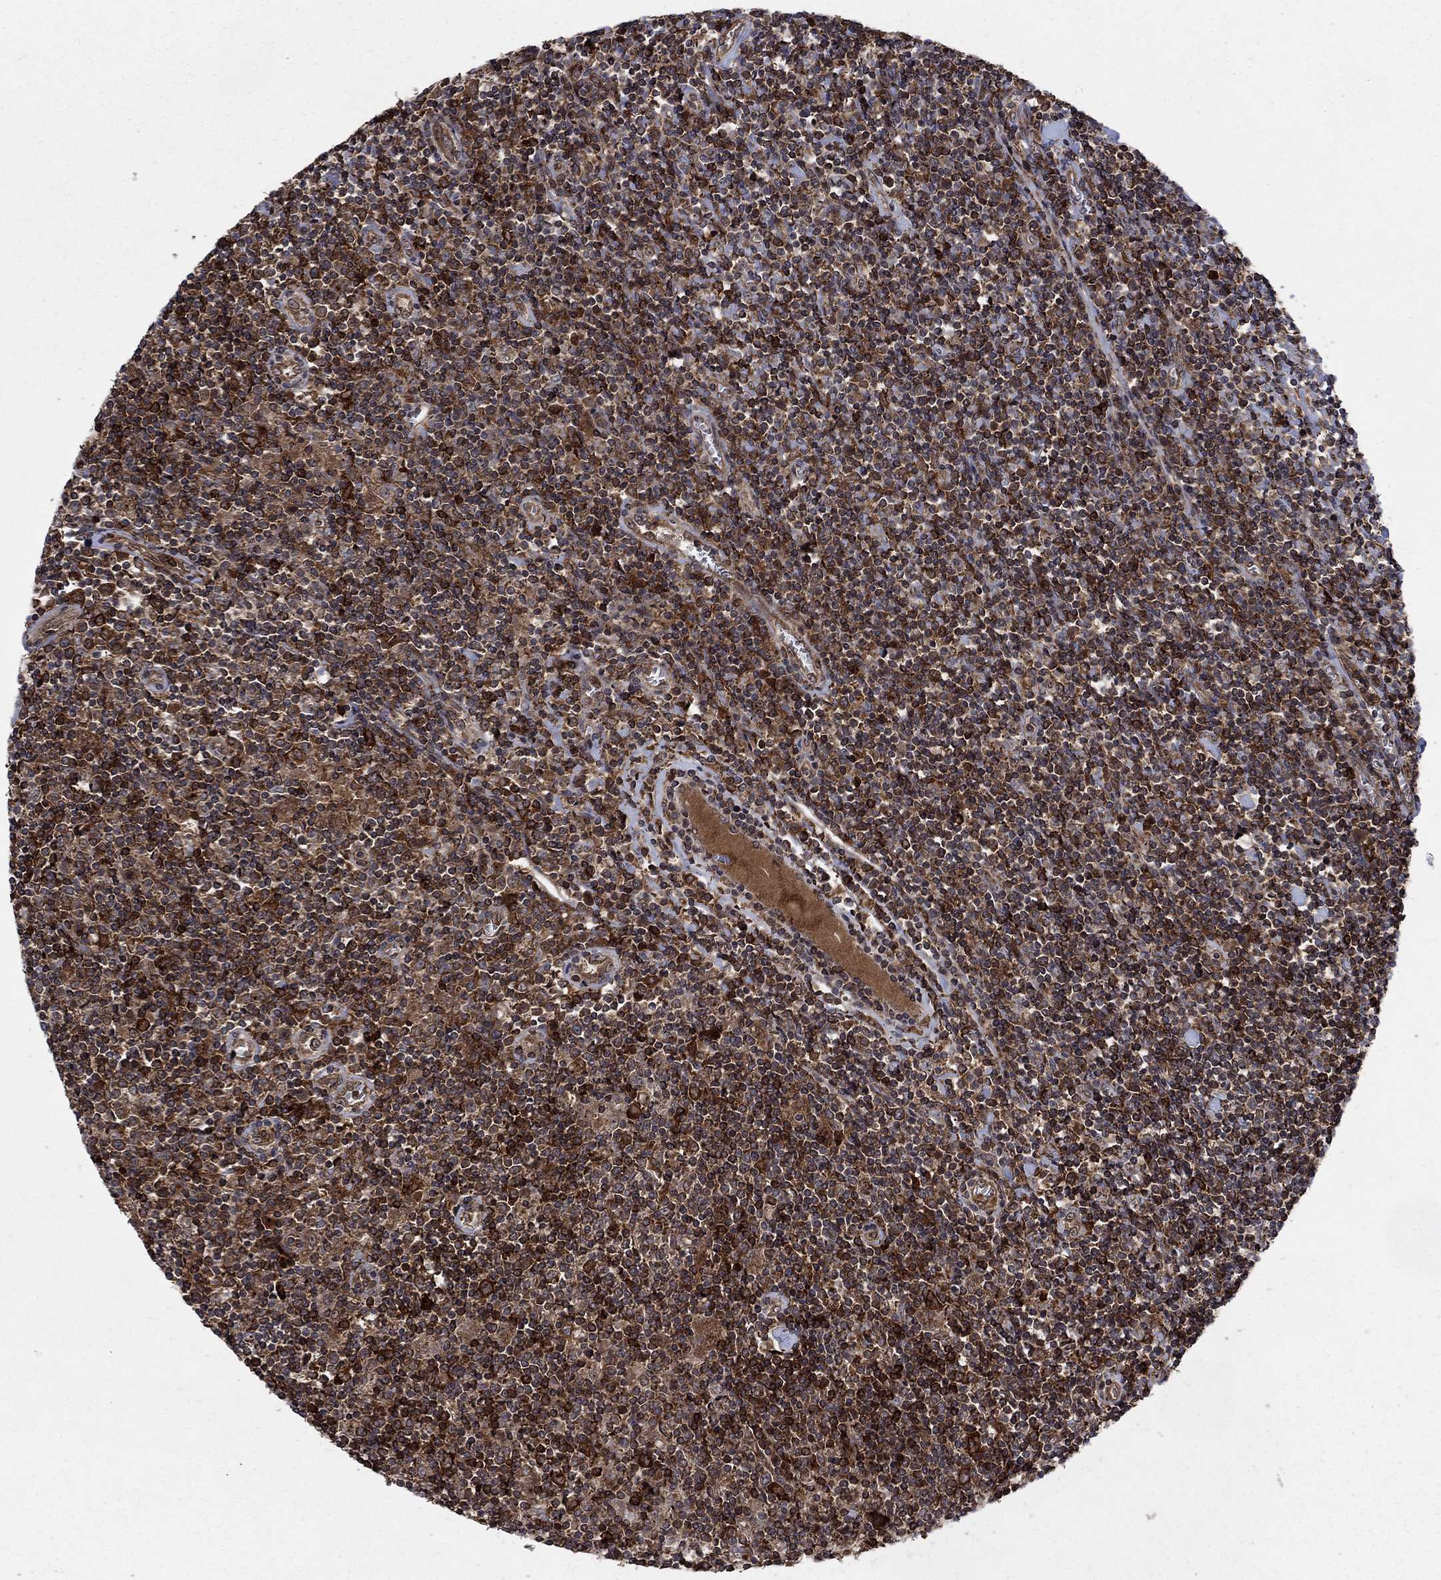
{"staining": {"intensity": "moderate", "quantity": ">75%", "location": "cytoplasmic/membranous"}, "tissue": "lymphoma", "cell_type": "Tumor cells", "image_type": "cancer", "snomed": [{"axis": "morphology", "description": "Hodgkin's disease, NOS"}, {"axis": "topography", "description": "Lymph node"}], "caption": "About >75% of tumor cells in human lymphoma display moderate cytoplasmic/membranous protein staining as visualized by brown immunohistochemical staining.", "gene": "IFI35", "patient": {"sex": "male", "age": 40}}